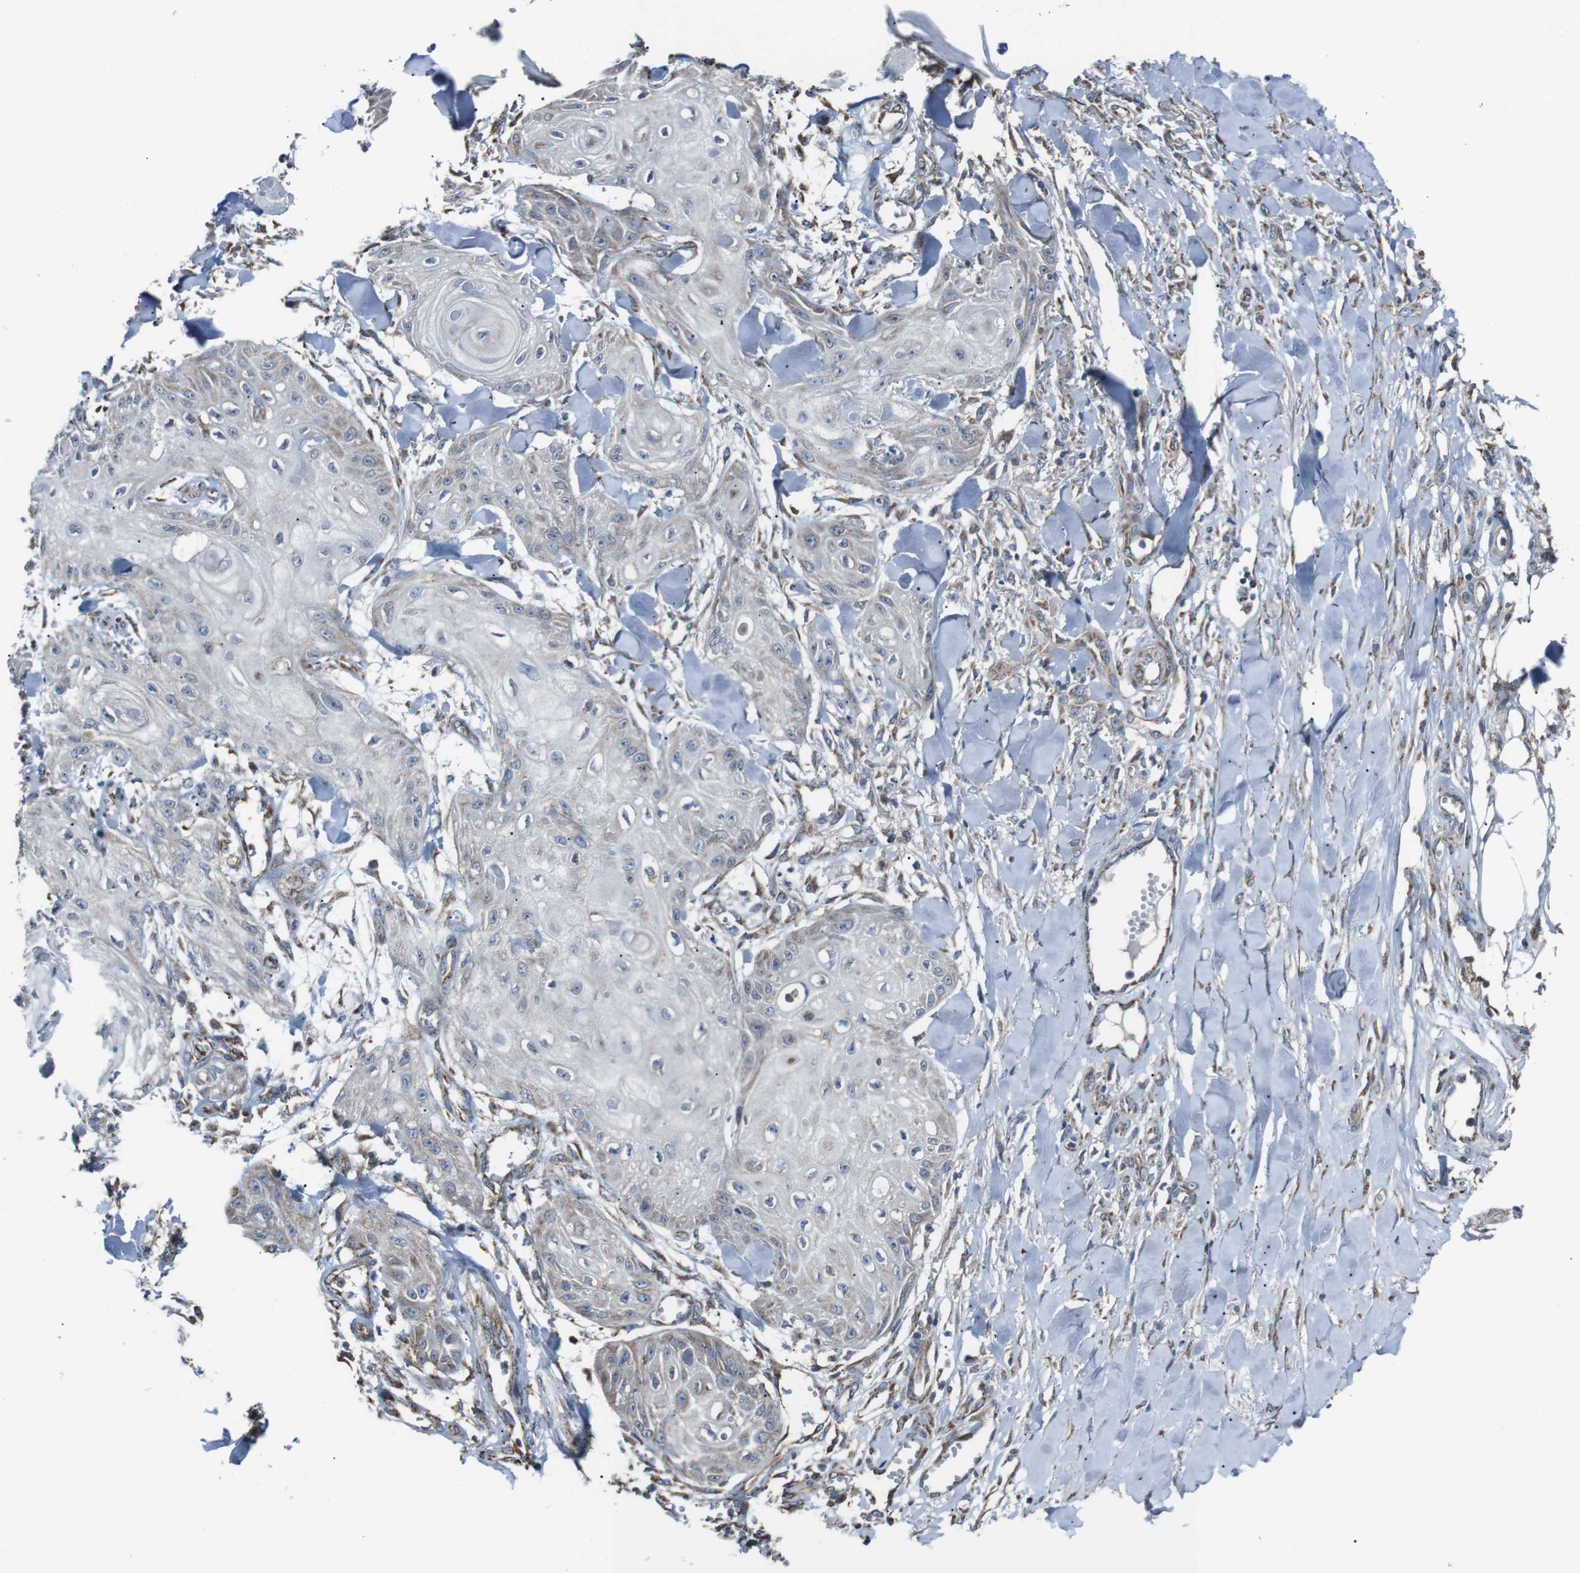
{"staining": {"intensity": "weak", "quantity": "<25%", "location": "cytoplasmic/membranous"}, "tissue": "skin cancer", "cell_type": "Tumor cells", "image_type": "cancer", "snomed": [{"axis": "morphology", "description": "Squamous cell carcinoma, NOS"}, {"axis": "topography", "description": "Skin"}], "caption": "Histopathology image shows no significant protein expression in tumor cells of skin squamous cell carcinoma.", "gene": "CISD2", "patient": {"sex": "male", "age": 74}}